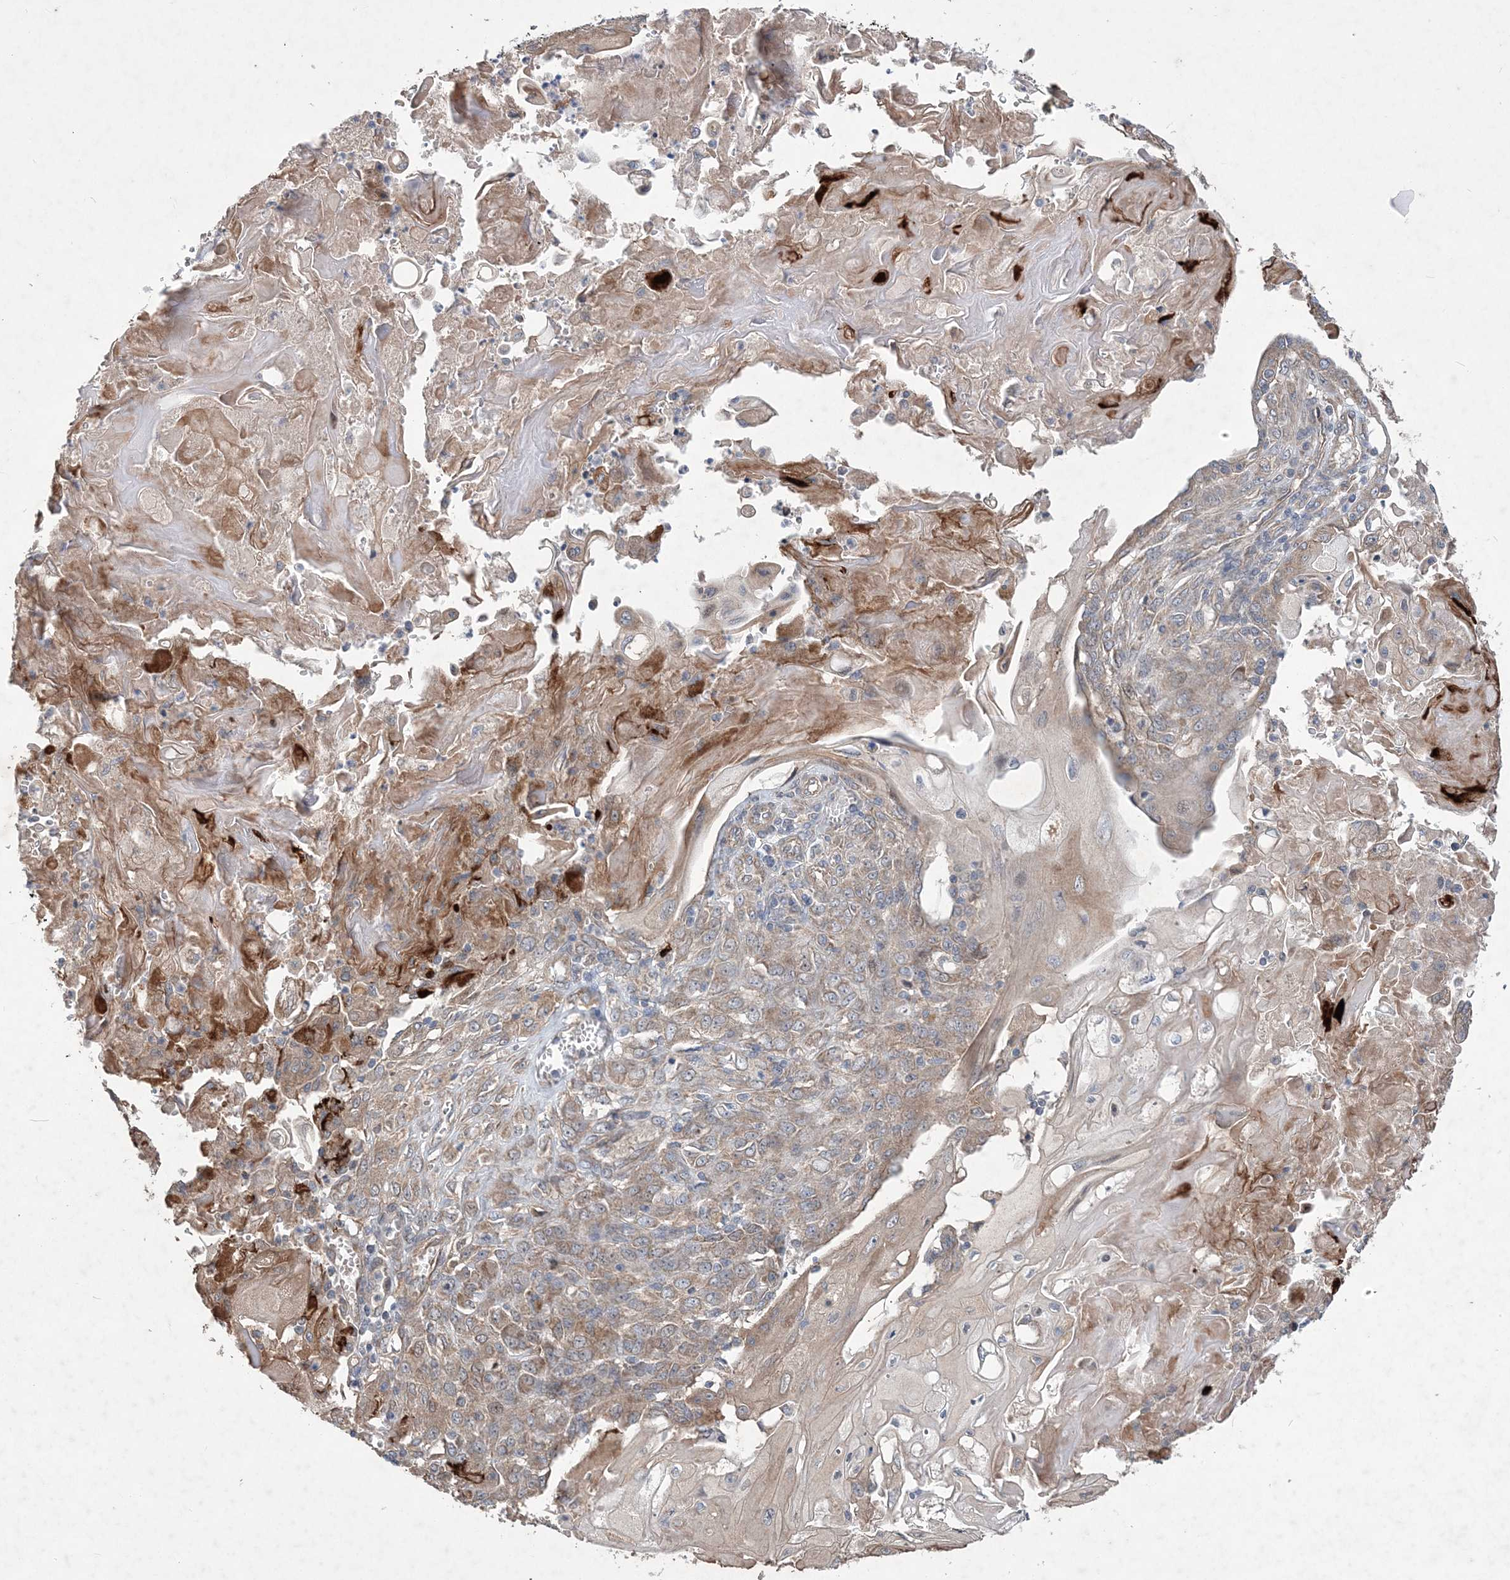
{"staining": {"intensity": "weak", "quantity": "25%-75%", "location": "cytoplasmic/membranous"}, "tissue": "endometrial cancer", "cell_type": "Tumor cells", "image_type": "cancer", "snomed": [{"axis": "morphology", "description": "Adenocarcinoma, NOS"}, {"axis": "topography", "description": "Endometrium"}], "caption": "Tumor cells demonstrate low levels of weak cytoplasmic/membranous staining in approximately 25%-75% of cells in adenocarcinoma (endometrial).", "gene": "MTRF1L", "patient": {"sex": "female", "age": 32}}